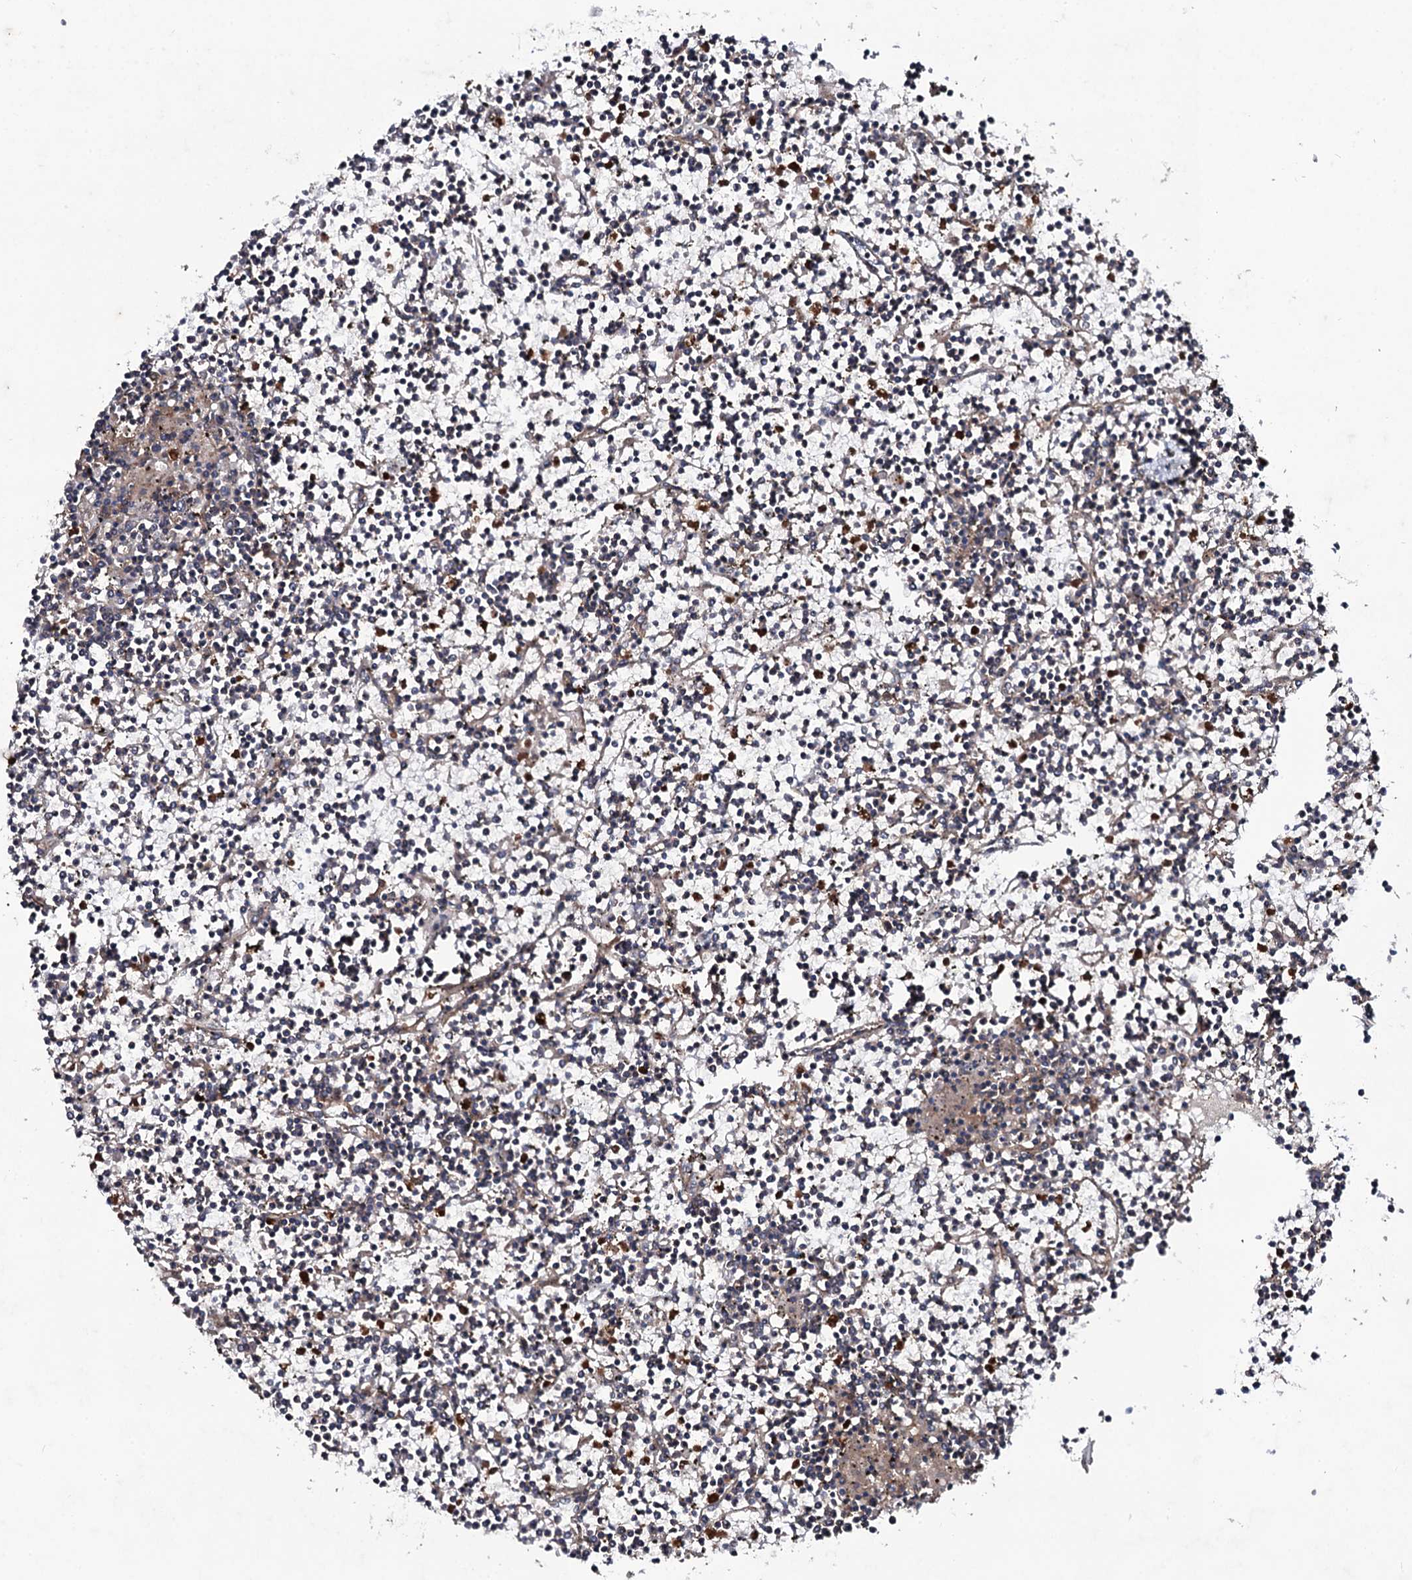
{"staining": {"intensity": "negative", "quantity": "none", "location": "none"}, "tissue": "lymphoma", "cell_type": "Tumor cells", "image_type": "cancer", "snomed": [{"axis": "morphology", "description": "Malignant lymphoma, non-Hodgkin's type, Low grade"}, {"axis": "topography", "description": "Spleen"}], "caption": "Protein analysis of lymphoma demonstrates no significant expression in tumor cells.", "gene": "SNAP23", "patient": {"sex": "female", "age": 19}}